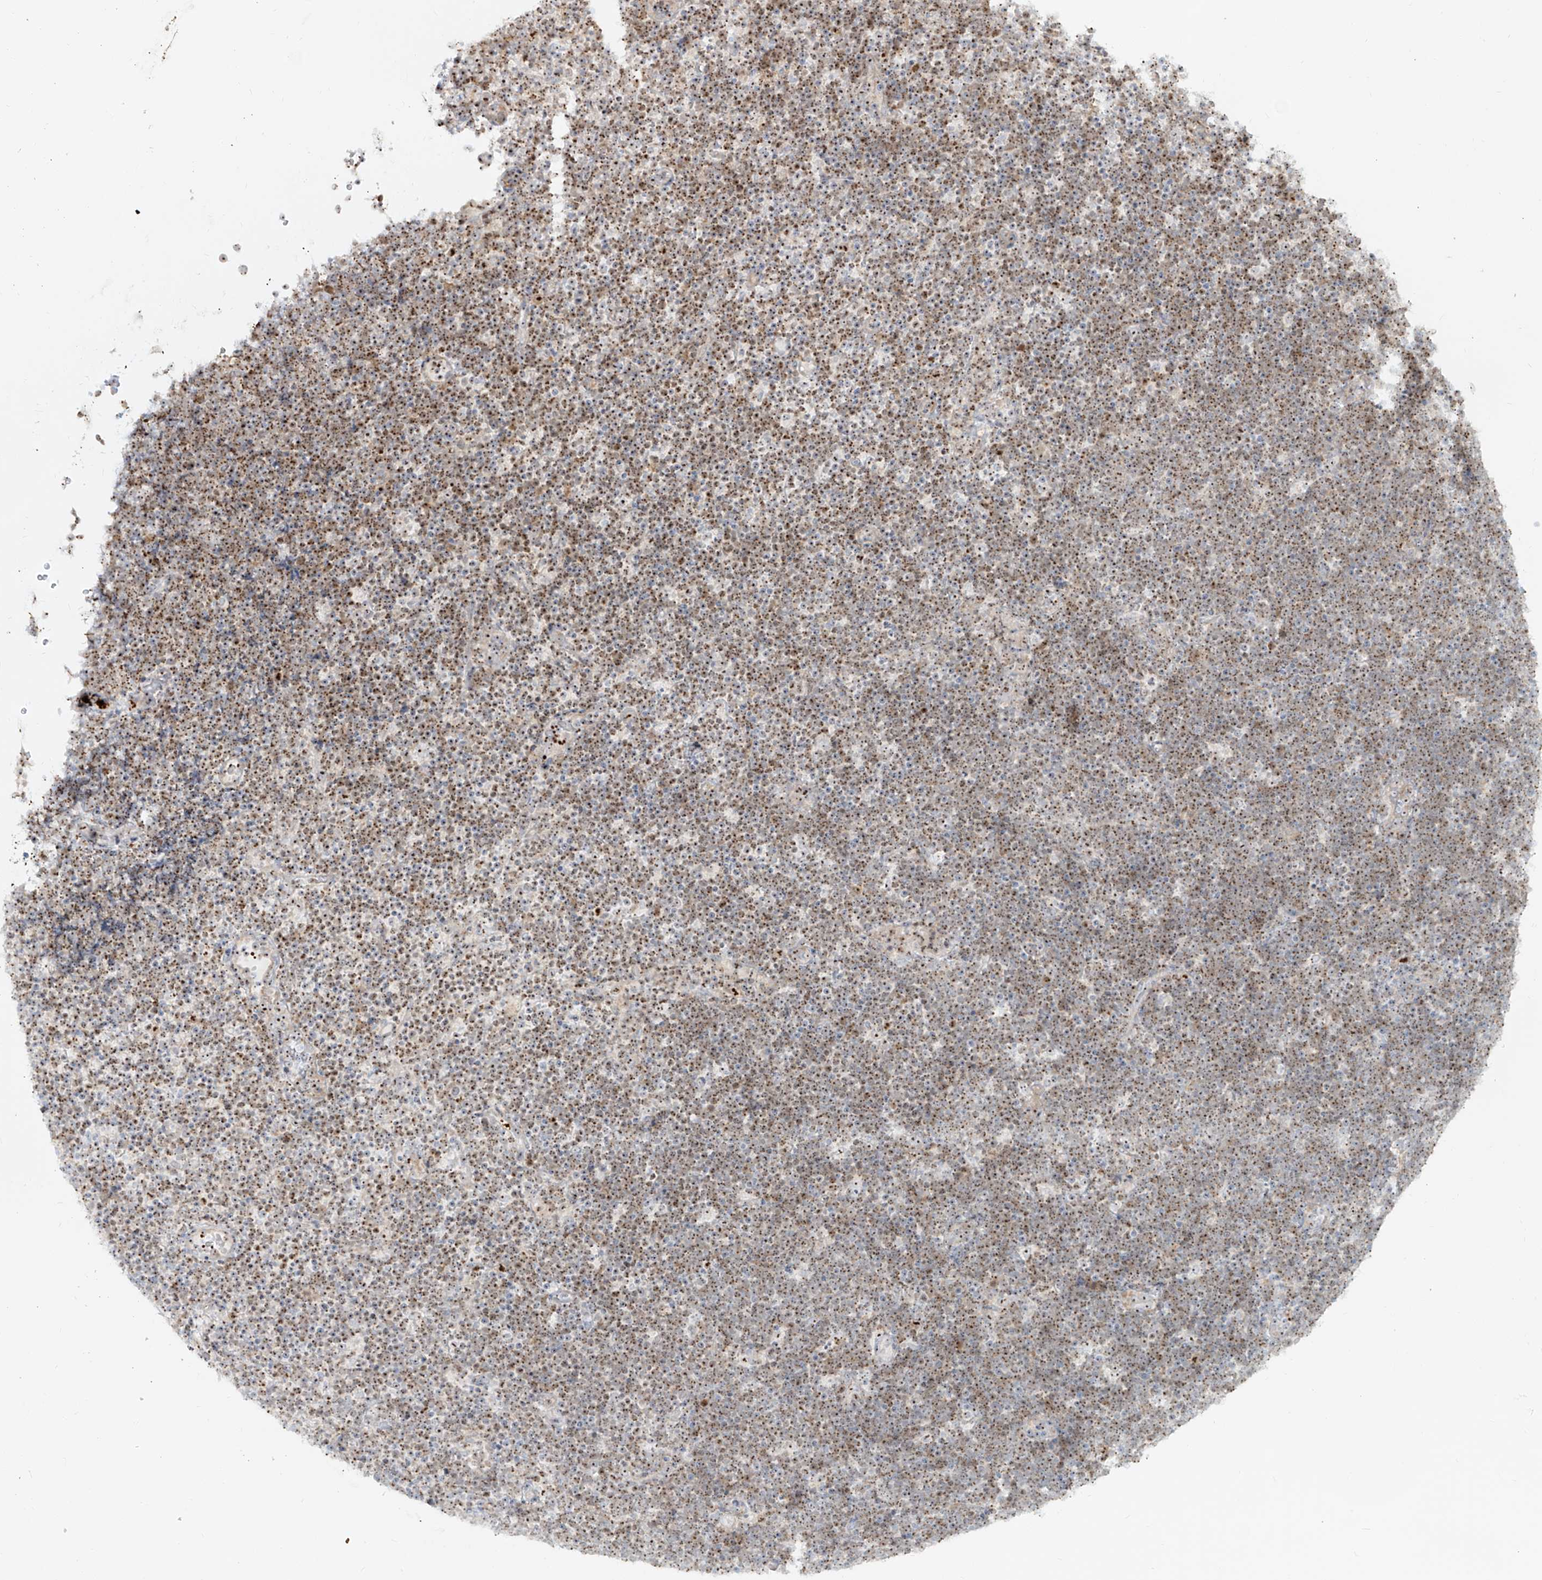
{"staining": {"intensity": "moderate", "quantity": ">75%", "location": "nuclear"}, "tissue": "lymphoma", "cell_type": "Tumor cells", "image_type": "cancer", "snomed": [{"axis": "morphology", "description": "Malignant lymphoma, non-Hodgkin's type, High grade"}, {"axis": "topography", "description": "Lymph node"}], "caption": "This micrograph displays lymphoma stained with immunohistochemistry (IHC) to label a protein in brown. The nuclear of tumor cells show moderate positivity for the protein. Nuclei are counter-stained blue.", "gene": "BYSL", "patient": {"sex": "male", "age": 13}}